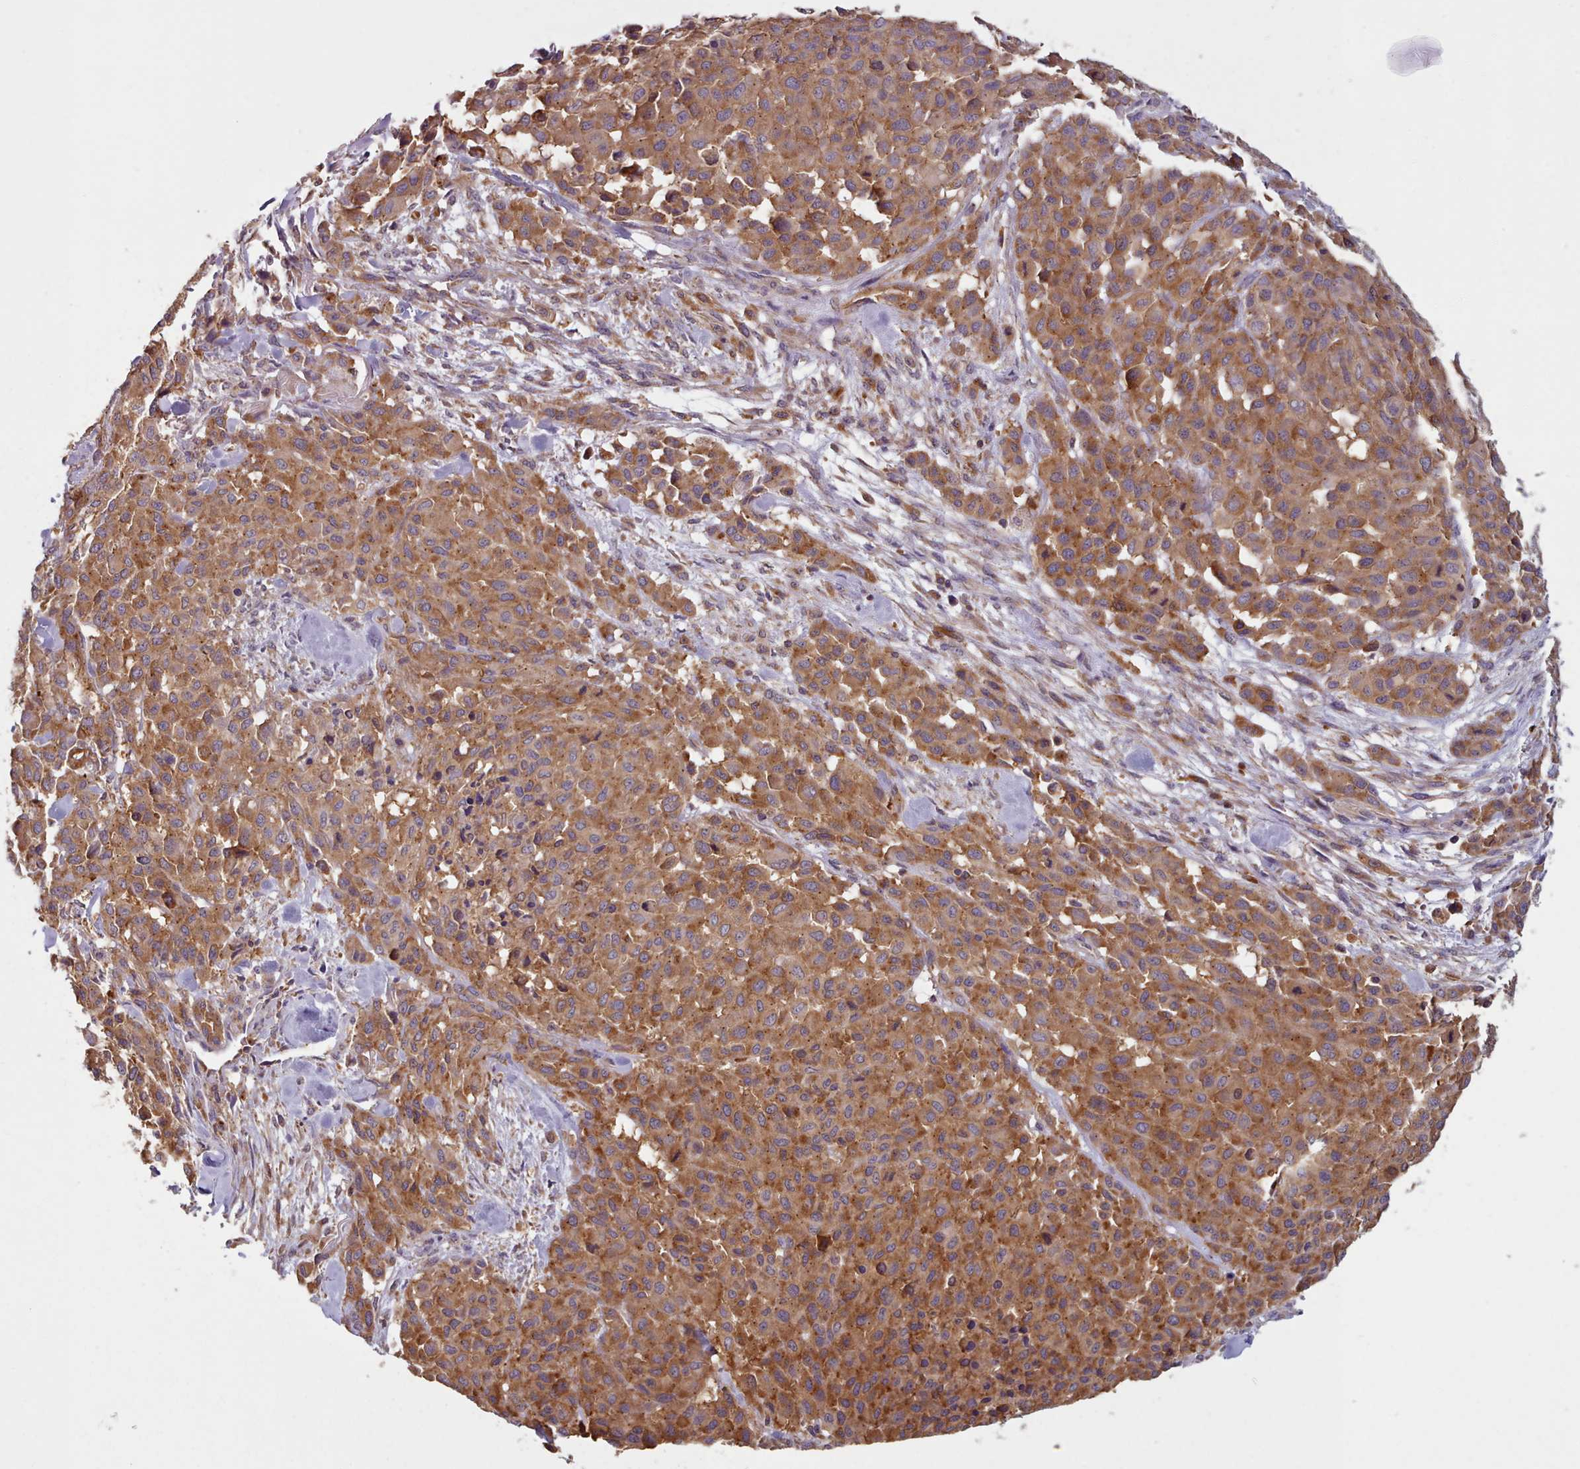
{"staining": {"intensity": "moderate", "quantity": ">75%", "location": "cytoplasmic/membranous"}, "tissue": "melanoma", "cell_type": "Tumor cells", "image_type": "cancer", "snomed": [{"axis": "morphology", "description": "Malignant melanoma, Metastatic site"}, {"axis": "topography", "description": "Skin"}], "caption": "Malignant melanoma (metastatic site) stained with a brown dye demonstrates moderate cytoplasmic/membranous positive staining in approximately >75% of tumor cells.", "gene": "CRYBG1", "patient": {"sex": "female", "age": 81}}